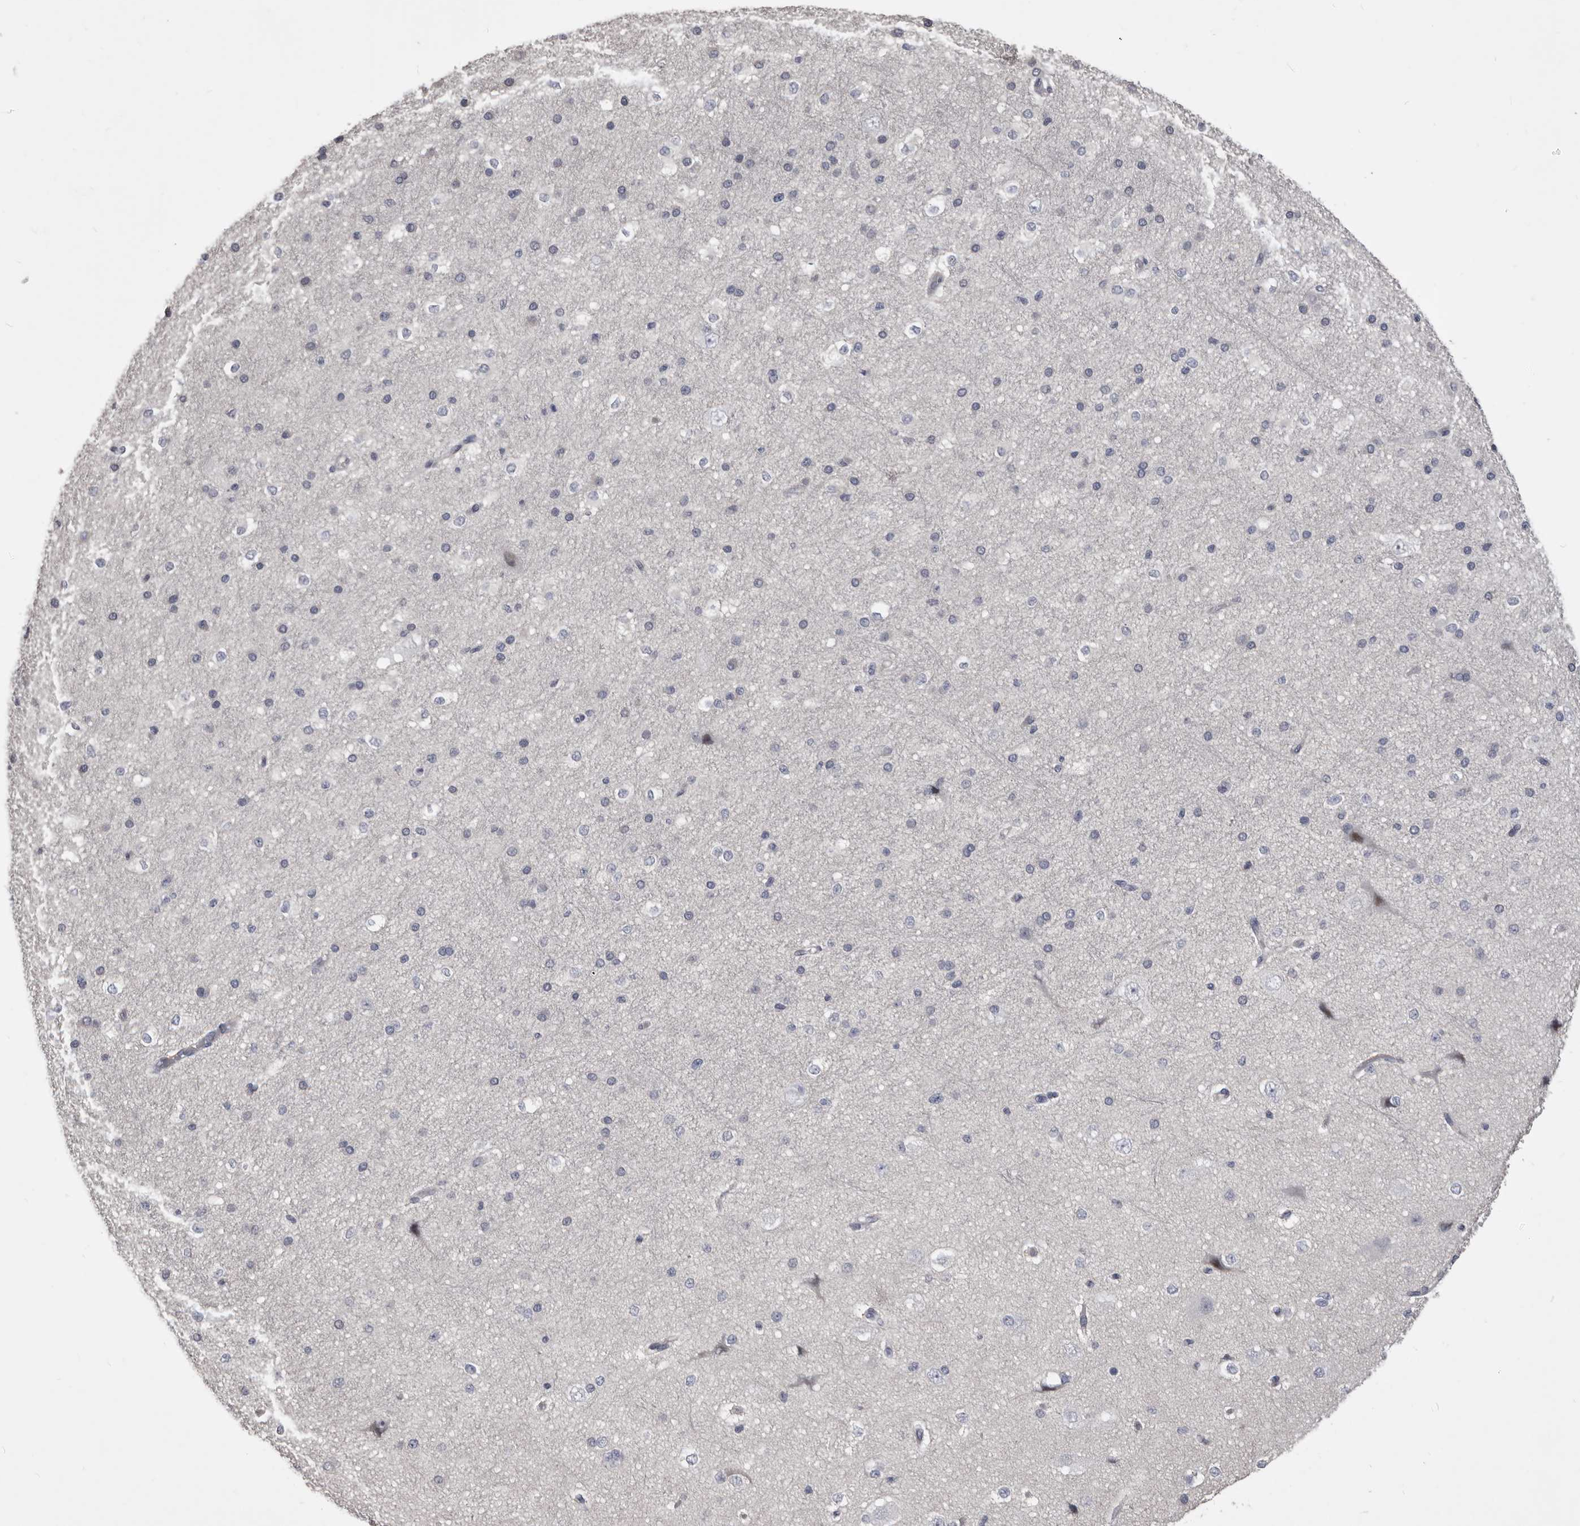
{"staining": {"intensity": "negative", "quantity": "none", "location": "none"}, "tissue": "cerebral cortex", "cell_type": "Endothelial cells", "image_type": "normal", "snomed": [{"axis": "morphology", "description": "Normal tissue, NOS"}, {"axis": "morphology", "description": "Developmental malformation"}, {"axis": "topography", "description": "Cerebral cortex"}], "caption": "DAB immunohistochemical staining of benign human cerebral cortex exhibits no significant positivity in endothelial cells. Nuclei are stained in blue.", "gene": "LPAR6", "patient": {"sex": "female", "age": 30}}